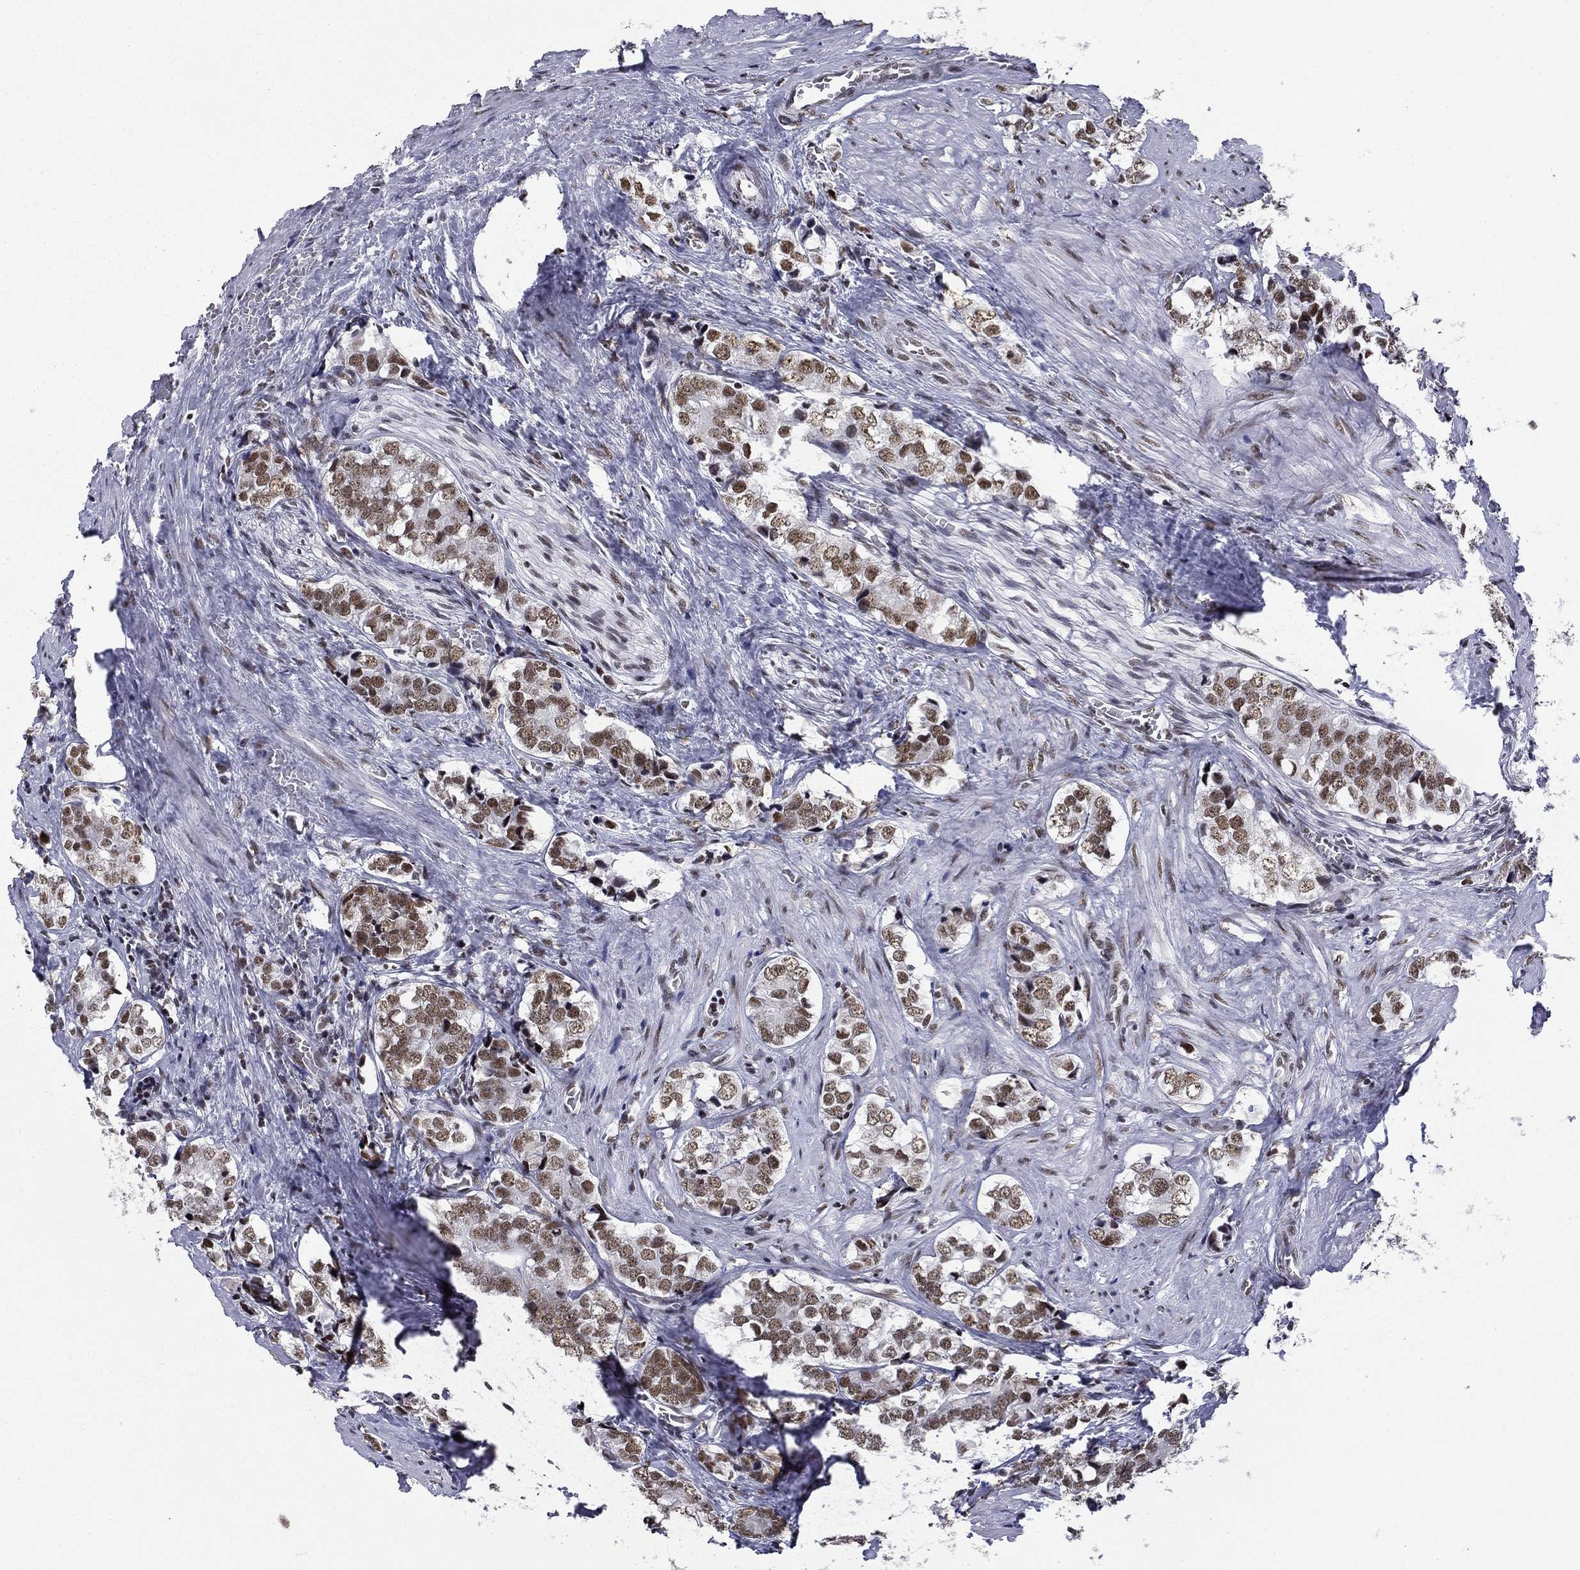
{"staining": {"intensity": "moderate", "quantity": "25%-75%", "location": "nuclear"}, "tissue": "prostate cancer", "cell_type": "Tumor cells", "image_type": "cancer", "snomed": [{"axis": "morphology", "description": "Adenocarcinoma, NOS"}, {"axis": "topography", "description": "Prostate and seminal vesicle, NOS"}], "caption": "Prostate cancer (adenocarcinoma) stained with a protein marker demonstrates moderate staining in tumor cells.", "gene": "ETV5", "patient": {"sex": "male", "age": 63}}